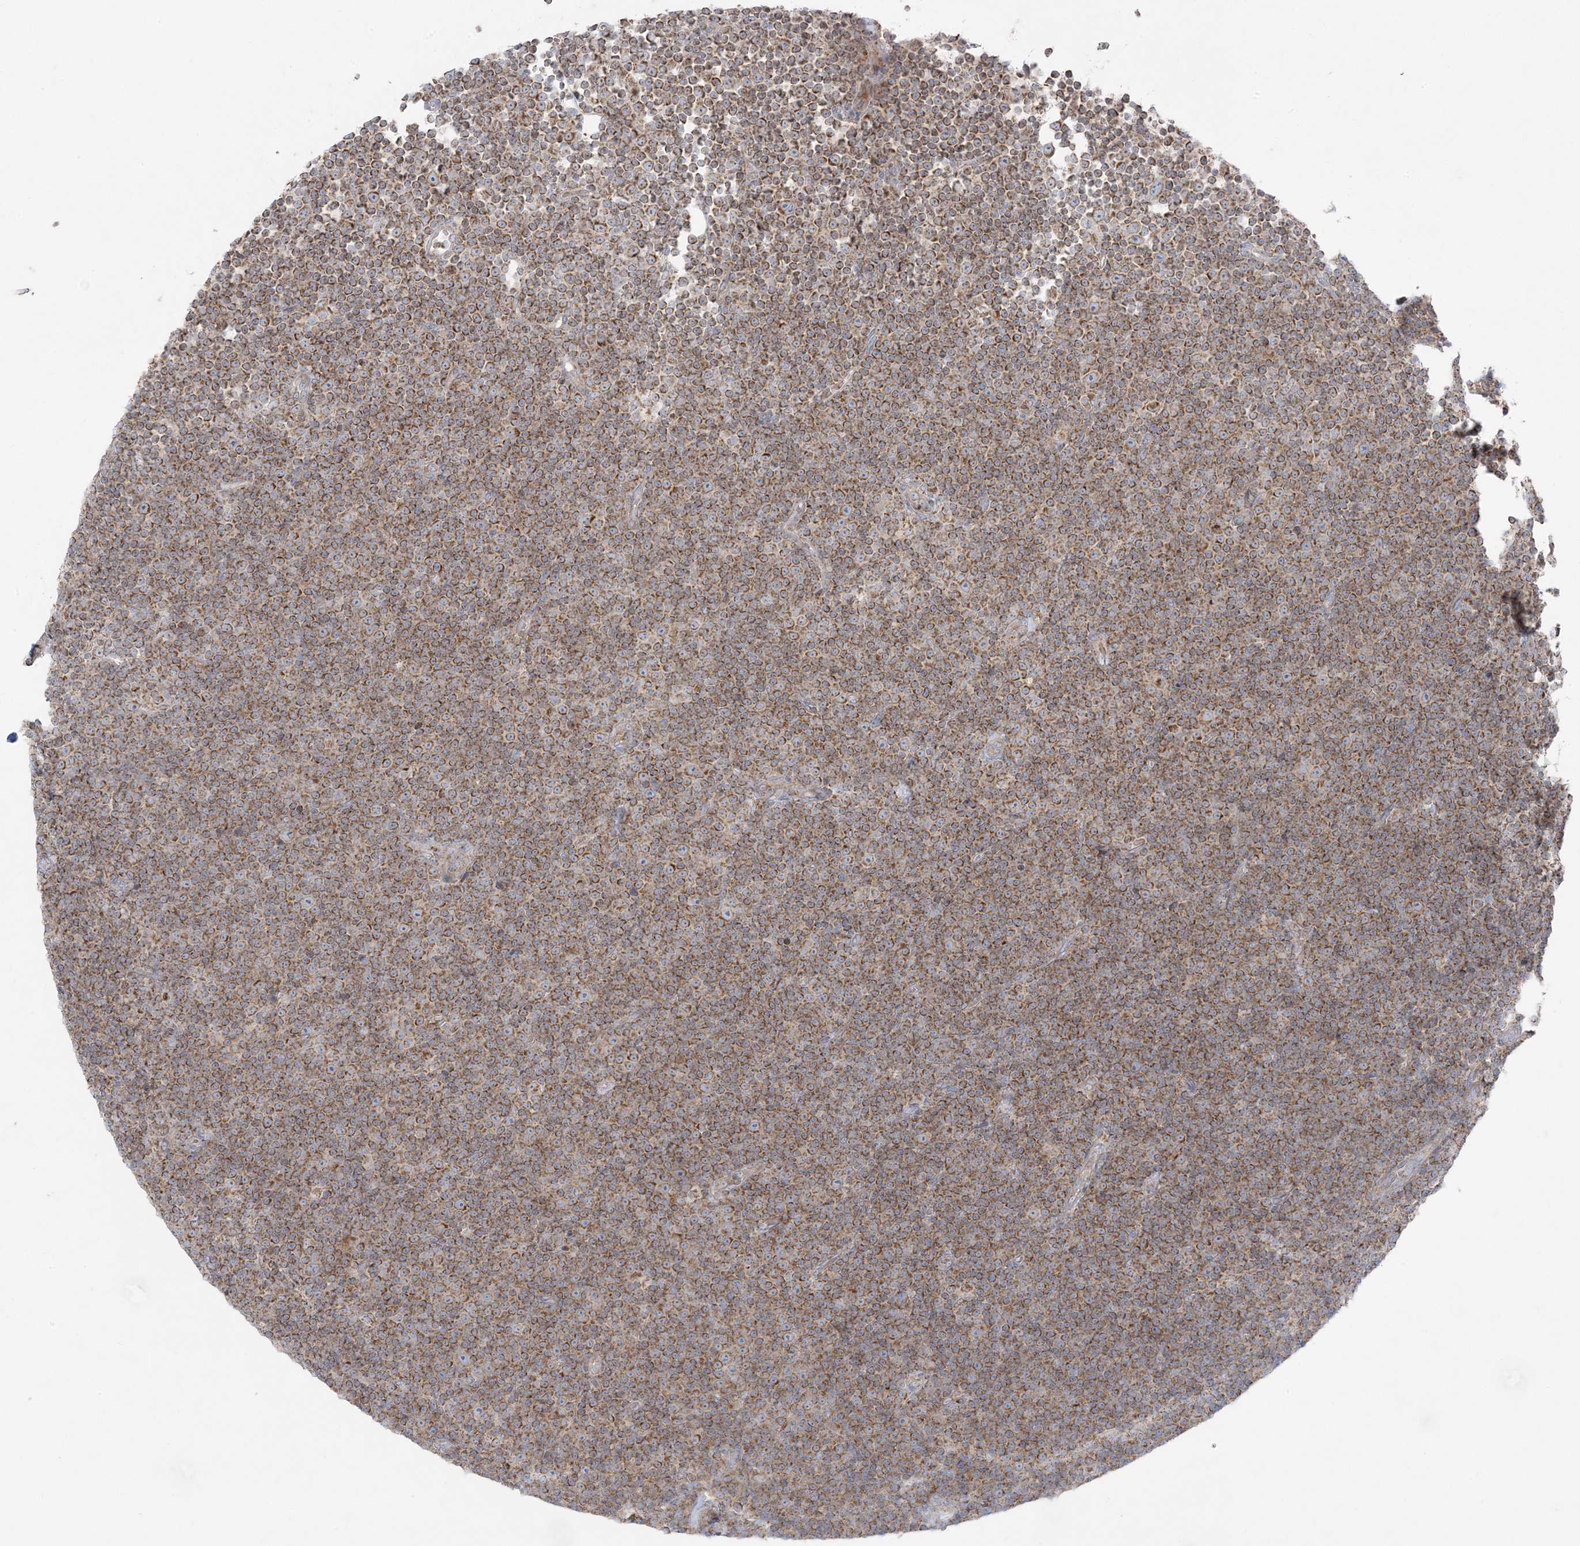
{"staining": {"intensity": "moderate", "quantity": ">75%", "location": "cytoplasmic/membranous"}, "tissue": "lymphoma", "cell_type": "Tumor cells", "image_type": "cancer", "snomed": [{"axis": "morphology", "description": "Malignant lymphoma, non-Hodgkin's type, Low grade"}, {"axis": "topography", "description": "Lymph node"}], "caption": "Moderate cytoplasmic/membranous positivity for a protein is present in about >75% of tumor cells of low-grade malignant lymphoma, non-Hodgkin's type using IHC.", "gene": "PIK3R4", "patient": {"sex": "female", "age": 67}}